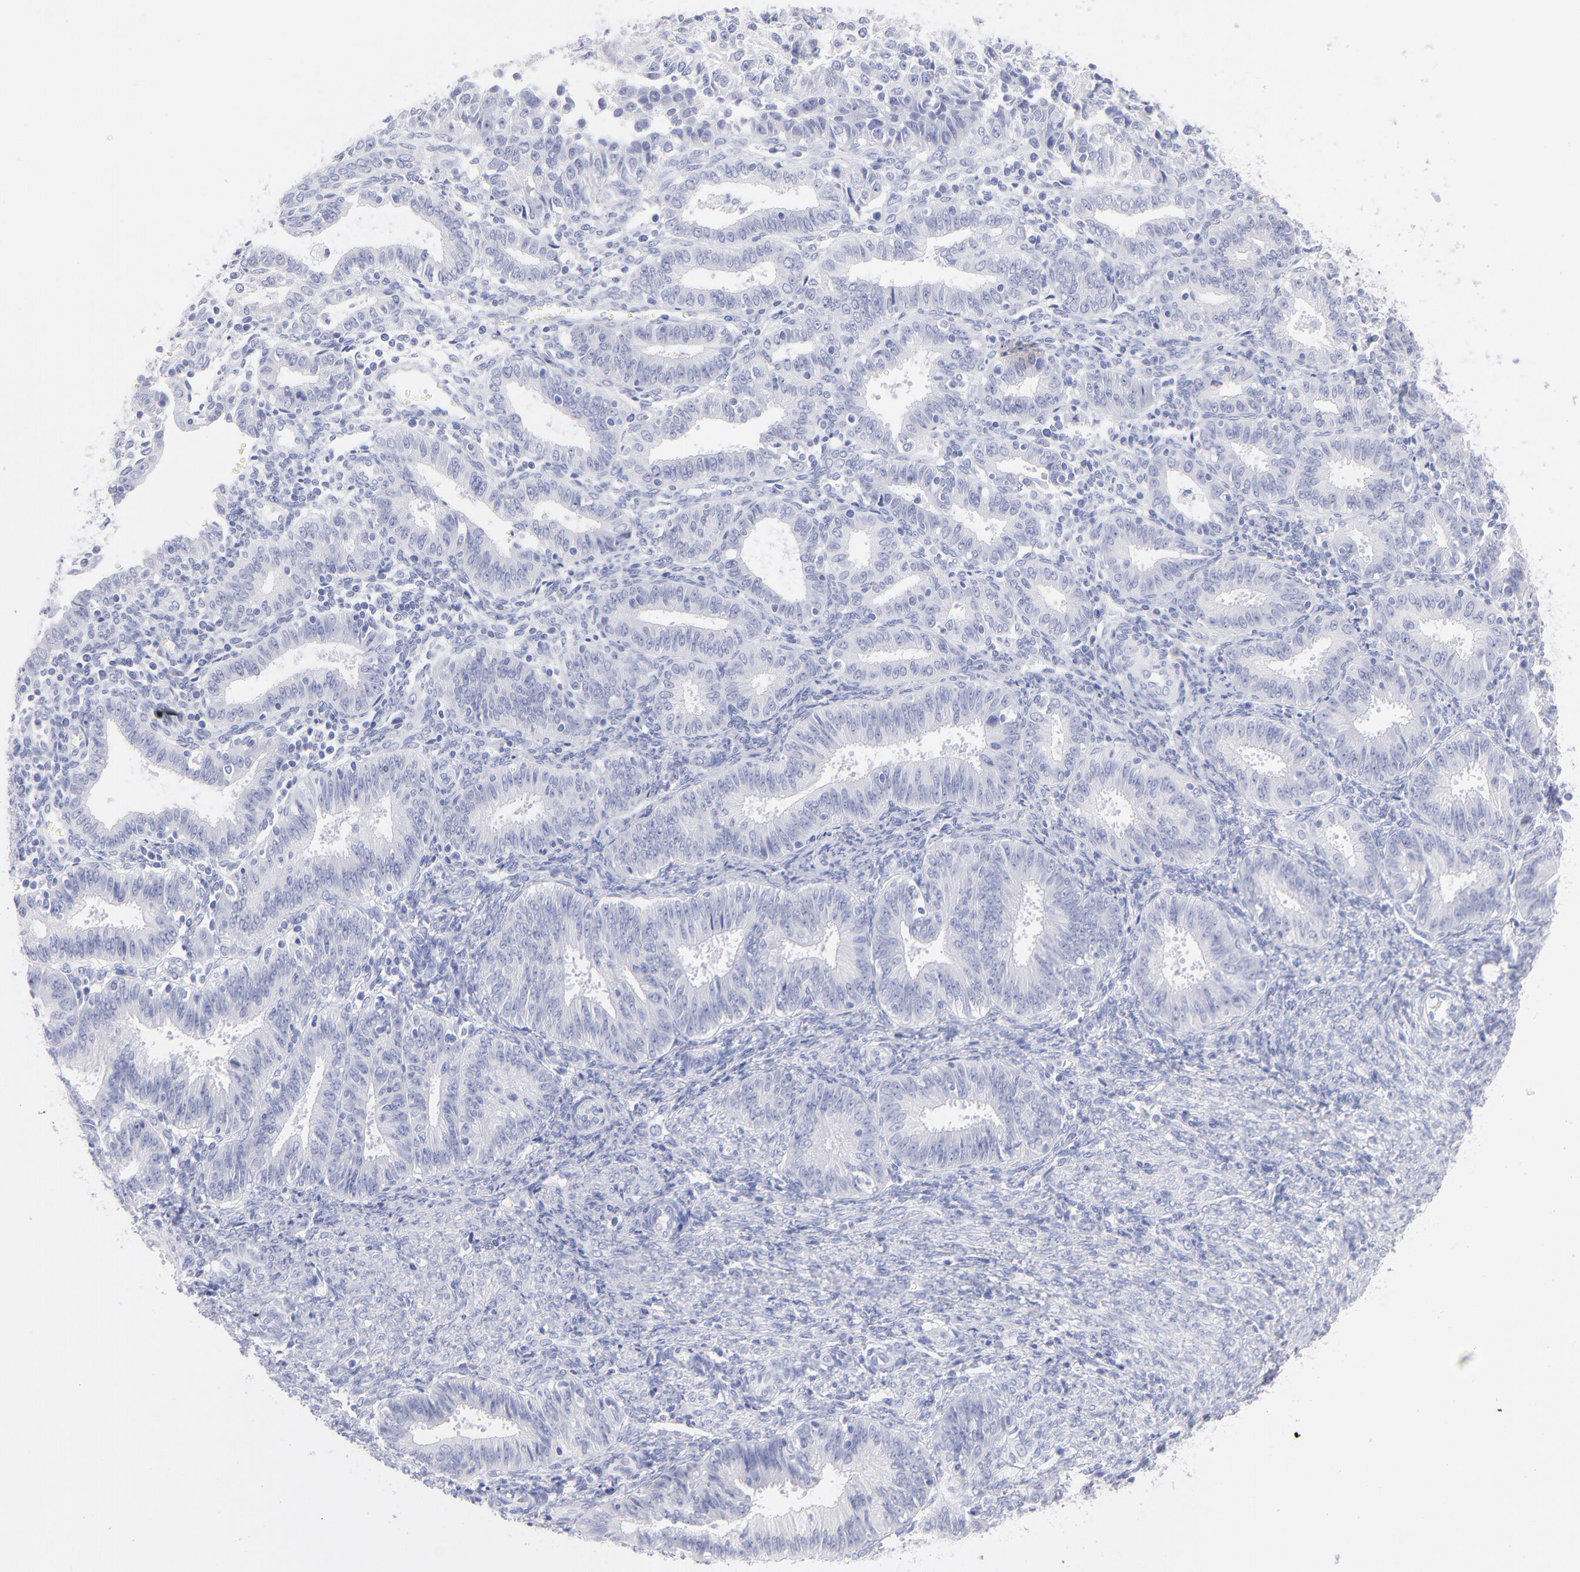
{"staining": {"intensity": "negative", "quantity": "none", "location": "none"}, "tissue": "endometrial cancer", "cell_type": "Tumor cells", "image_type": "cancer", "snomed": [{"axis": "morphology", "description": "Adenocarcinoma, NOS"}, {"axis": "topography", "description": "Endometrium"}], "caption": "An immunohistochemistry (IHC) histopathology image of endometrial cancer is shown. There is no staining in tumor cells of endometrial cancer. (Brightfield microscopy of DAB IHC at high magnification).", "gene": "SCGN", "patient": {"sex": "female", "age": 42}}